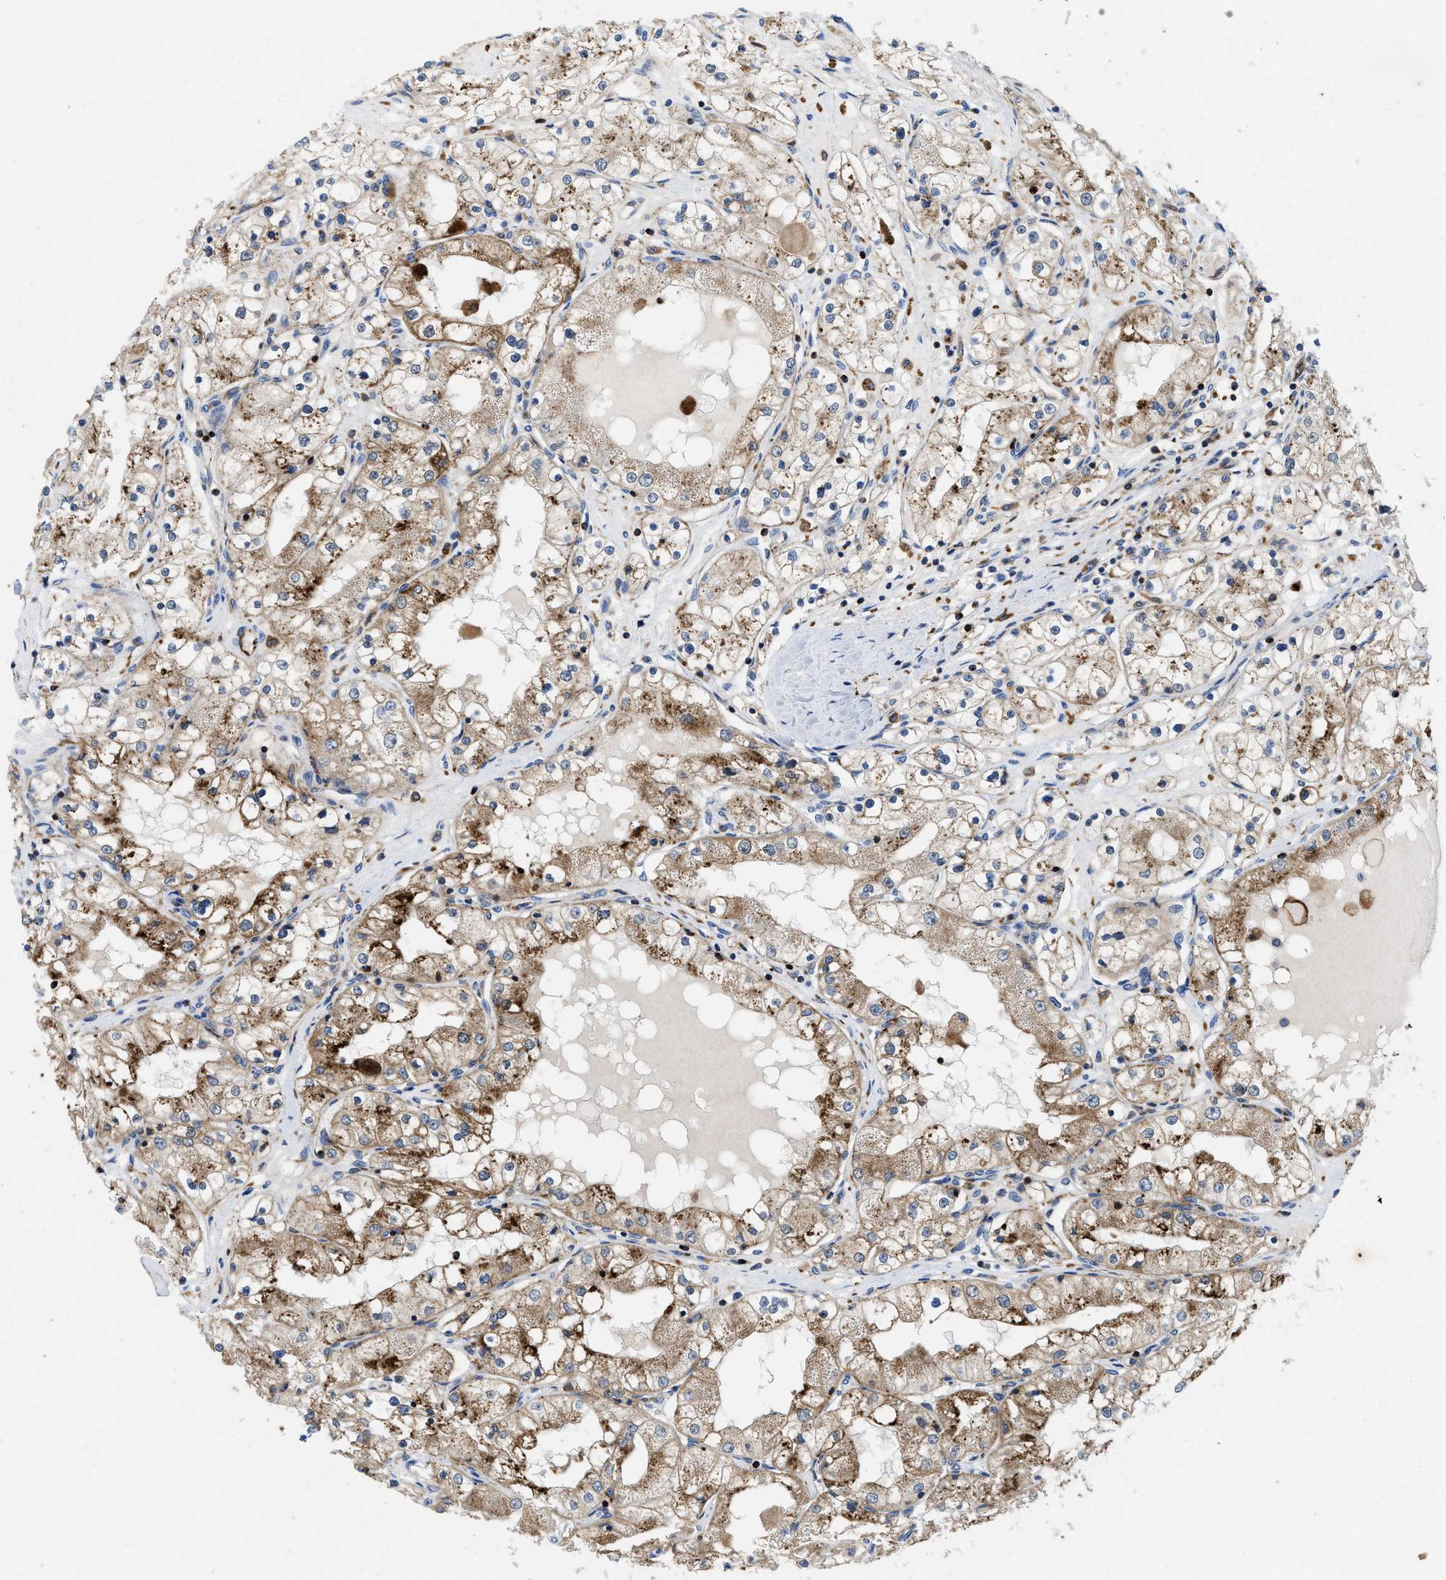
{"staining": {"intensity": "moderate", "quantity": ">75%", "location": "cytoplasmic/membranous"}, "tissue": "renal cancer", "cell_type": "Tumor cells", "image_type": "cancer", "snomed": [{"axis": "morphology", "description": "Adenocarcinoma, NOS"}, {"axis": "topography", "description": "Kidney"}], "caption": "IHC of human renal adenocarcinoma shows medium levels of moderate cytoplasmic/membranous expression in about >75% of tumor cells.", "gene": "ENPP4", "patient": {"sex": "male", "age": 68}}